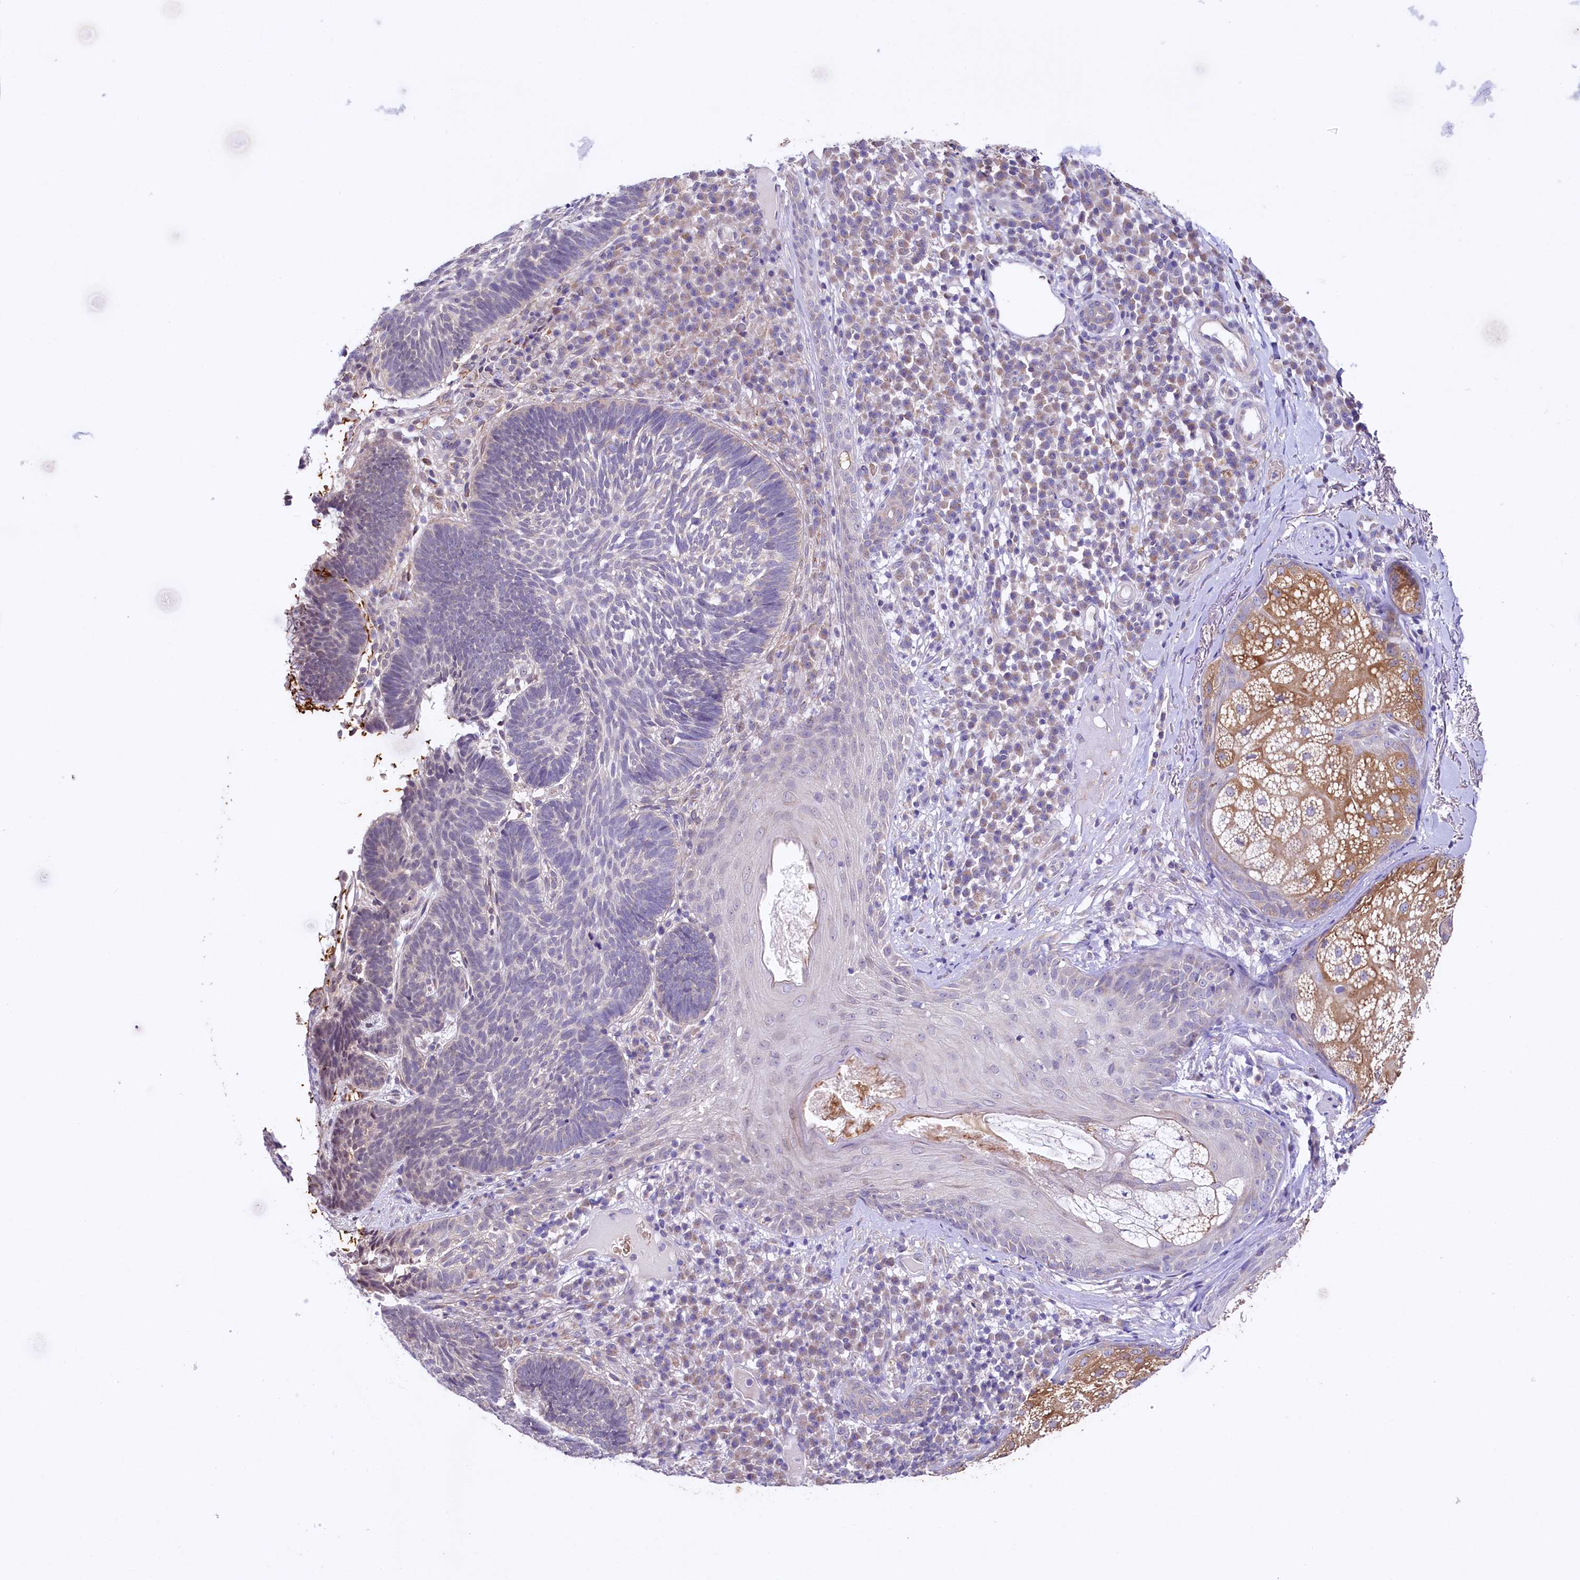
{"staining": {"intensity": "negative", "quantity": "none", "location": "none"}, "tissue": "skin cancer", "cell_type": "Tumor cells", "image_type": "cancer", "snomed": [{"axis": "morphology", "description": "Basal cell carcinoma"}, {"axis": "topography", "description": "Skin"}], "caption": "The immunohistochemistry (IHC) histopathology image has no significant expression in tumor cells of skin cancer (basal cell carcinoma) tissue.", "gene": "CEP295", "patient": {"sex": "male", "age": 88}}